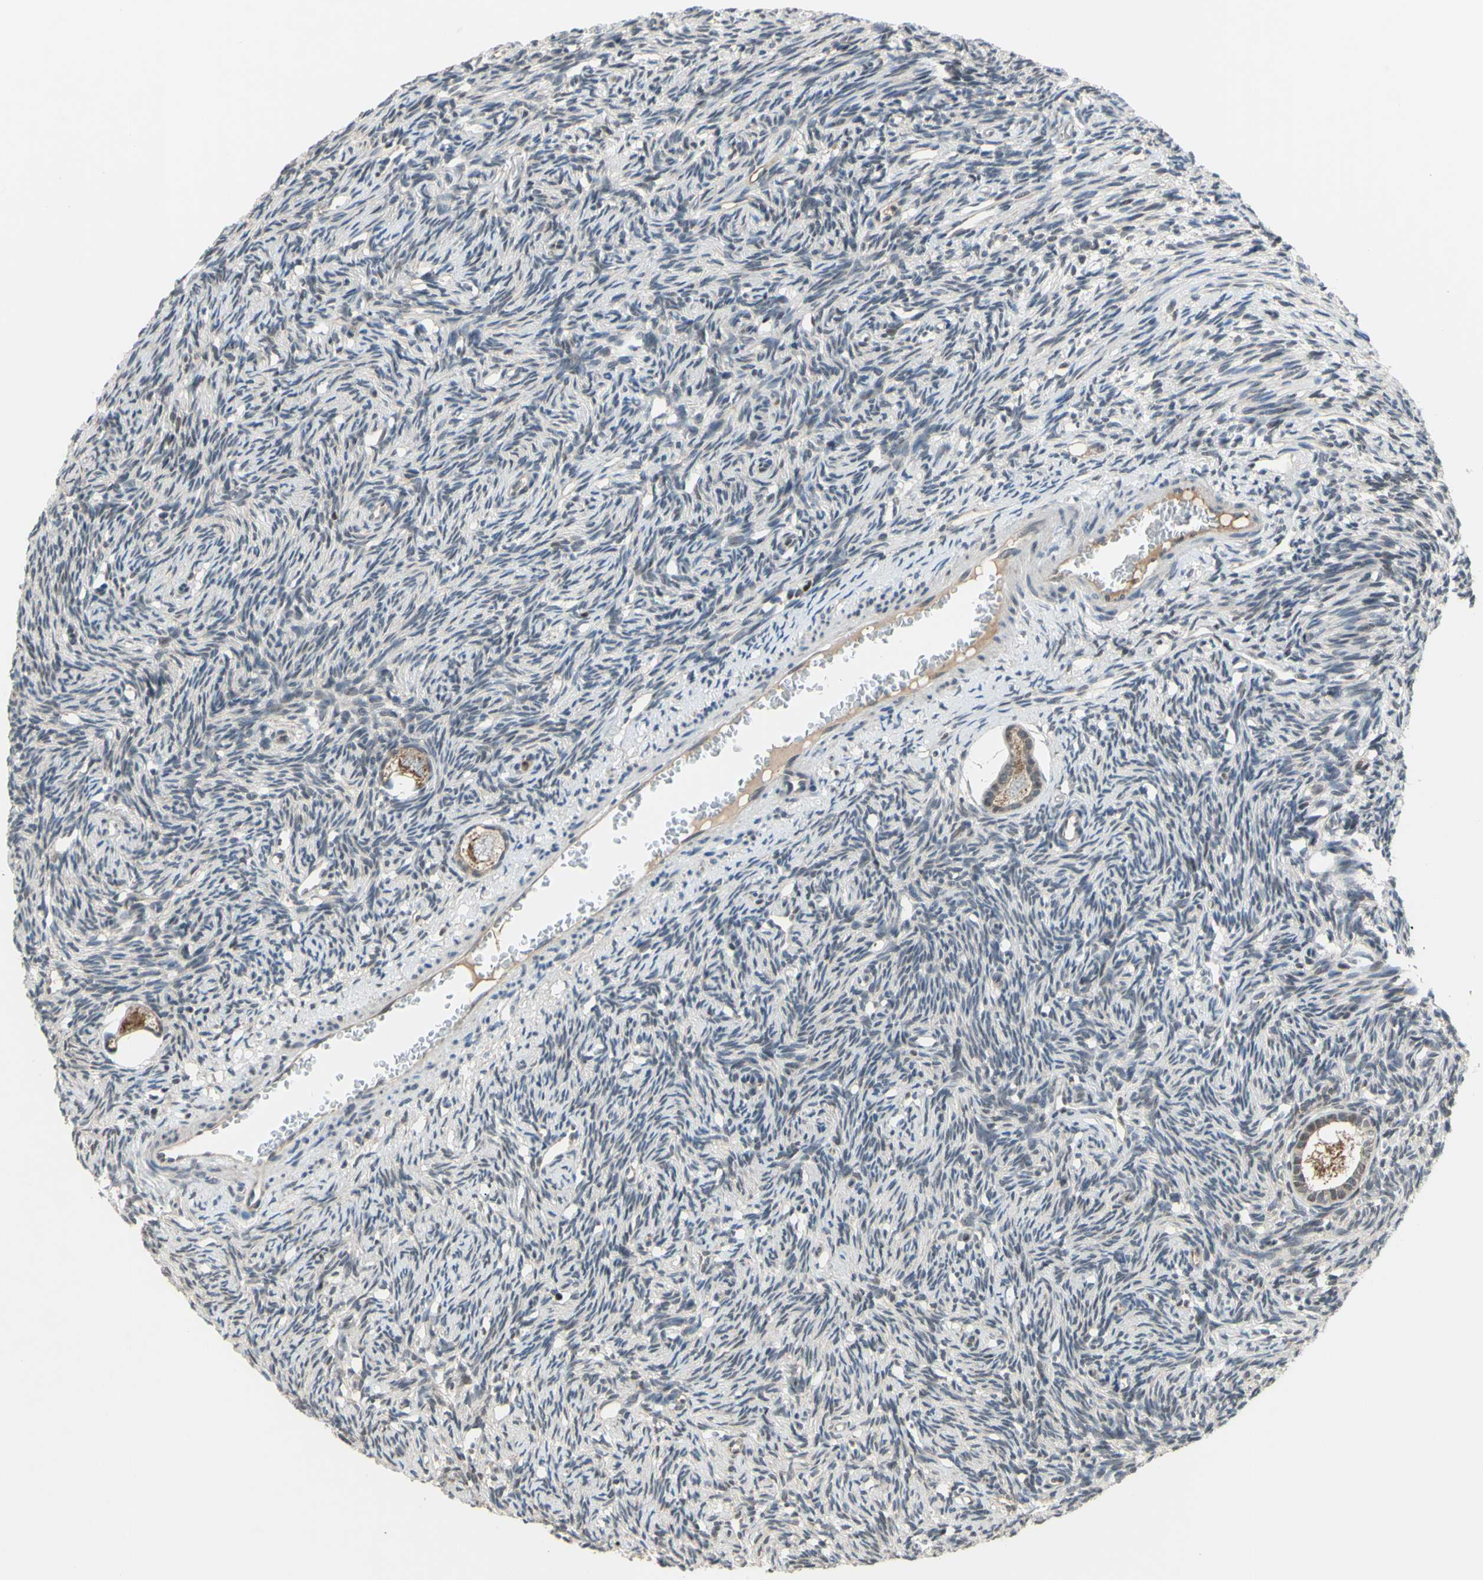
{"staining": {"intensity": "moderate", "quantity": ">75%", "location": "cytoplasmic/membranous"}, "tissue": "ovary", "cell_type": "Follicle cells", "image_type": "normal", "snomed": [{"axis": "morphology", "description": "Normal tissue, NOS"}, {"axis": "topography", "description": "Ovary"}], "caption": "Follicle cells reveal medium levels of moderate cytoplasmic/membranous expression in about >75% of cells in normal human ovary. Using DAB (brown) and hematoxylin (blue) stains, captured at high magnification using brightfield microscopy.", "gene": "SP4", "patient": {"sex": "female", "age": 33}}